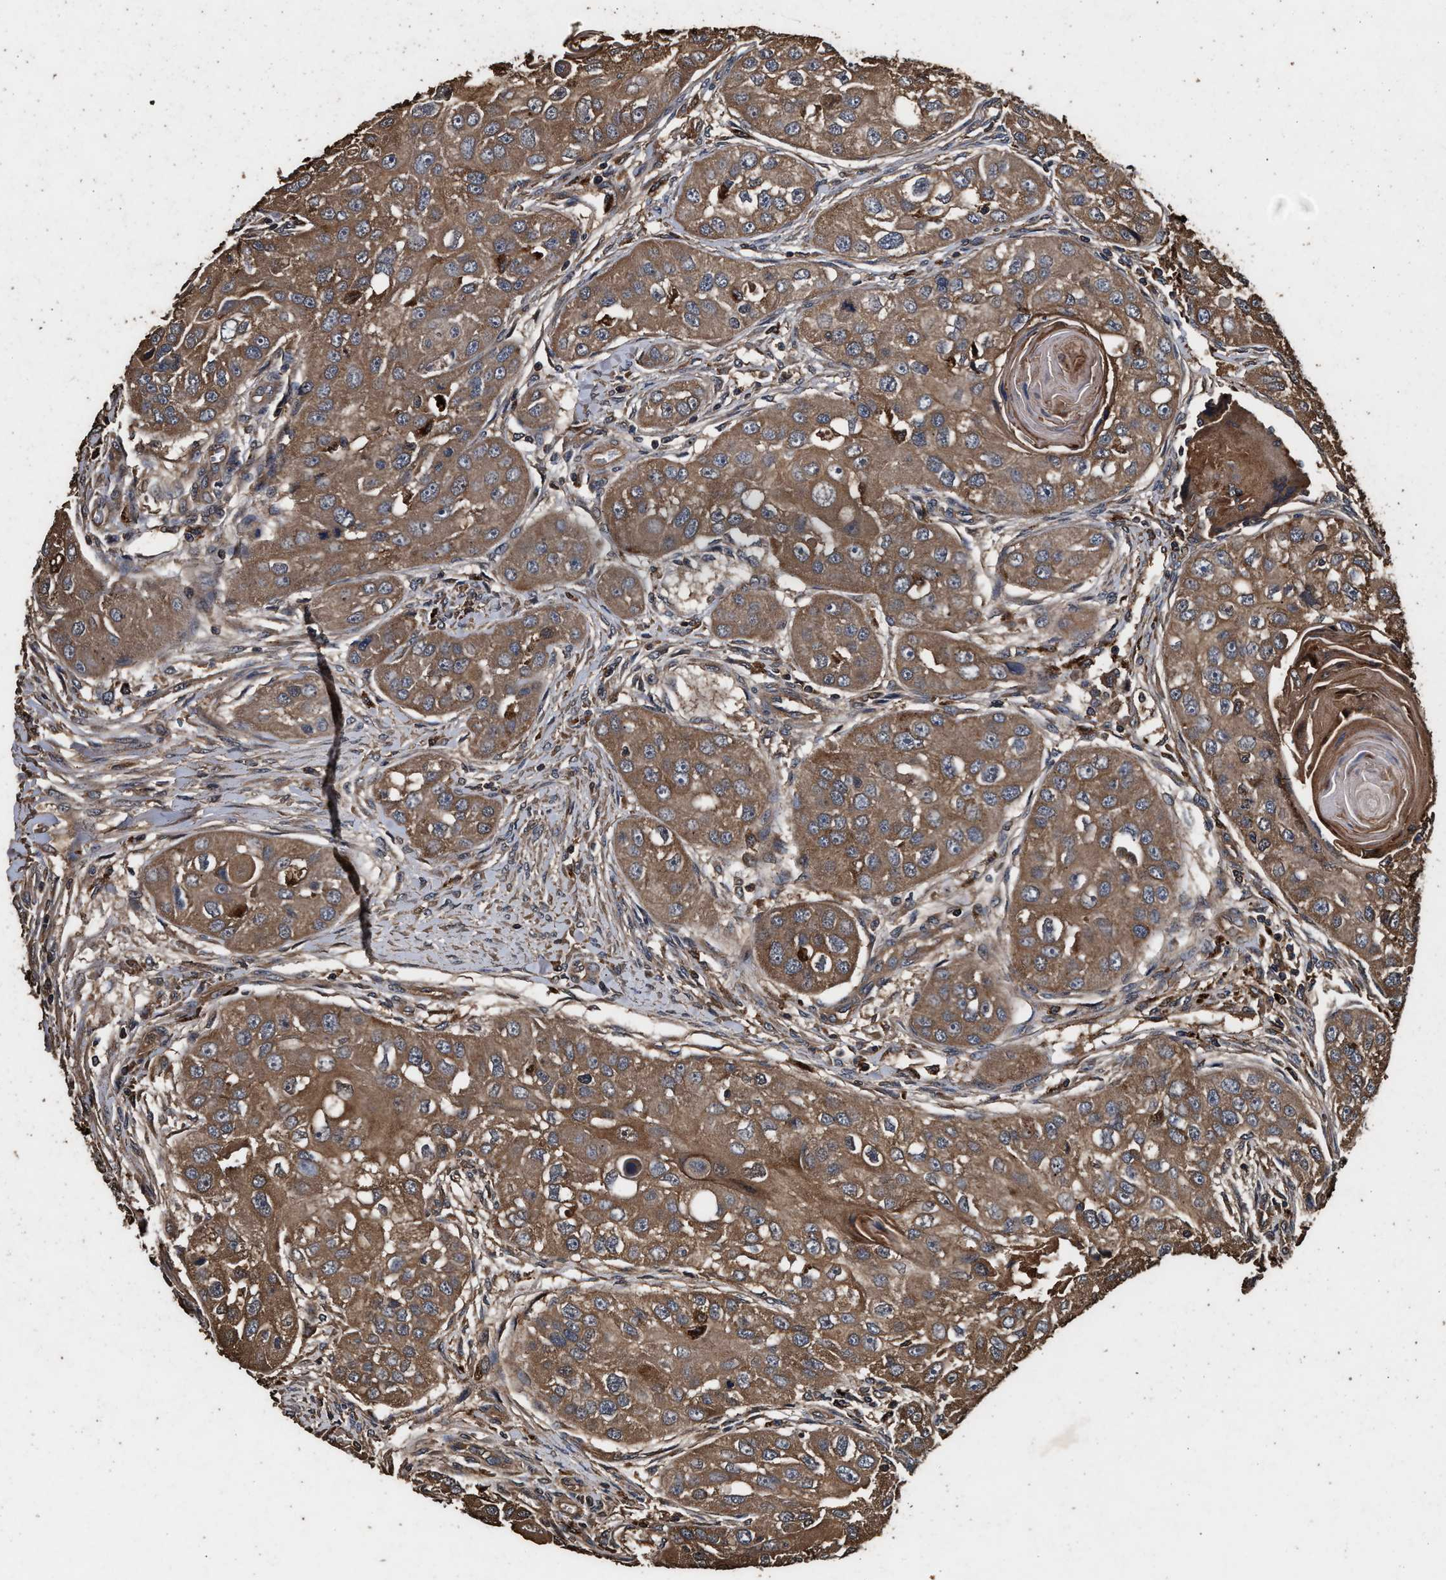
{"staining": {"intensity": "moderate", "quantity": ">75%", "location": "cytoplasmic/membranous"}, "tissue": "head and neck cancer", "cell_type": "Tumor cells", "image_type": "cancer", "snomed": [{"axis": "morphology", "description": "Normal tissue, NOS"}, {"axis": "morphology", "description": "Squamous cell carcinoma, NOS"}, {"axis": "topography", "description": "Skeletal muscle"}, {"axis": "topography", "description": "Head-Neck"}], "caption": "Head and neck cancer tissue demonstrates moderate cytoplasmic/membranous staining in approximately >75% of tumor cells, visualized by immunohistochemistry.", "gene": "KYAT1", "patient": {"sex": "male", "age": 51}}